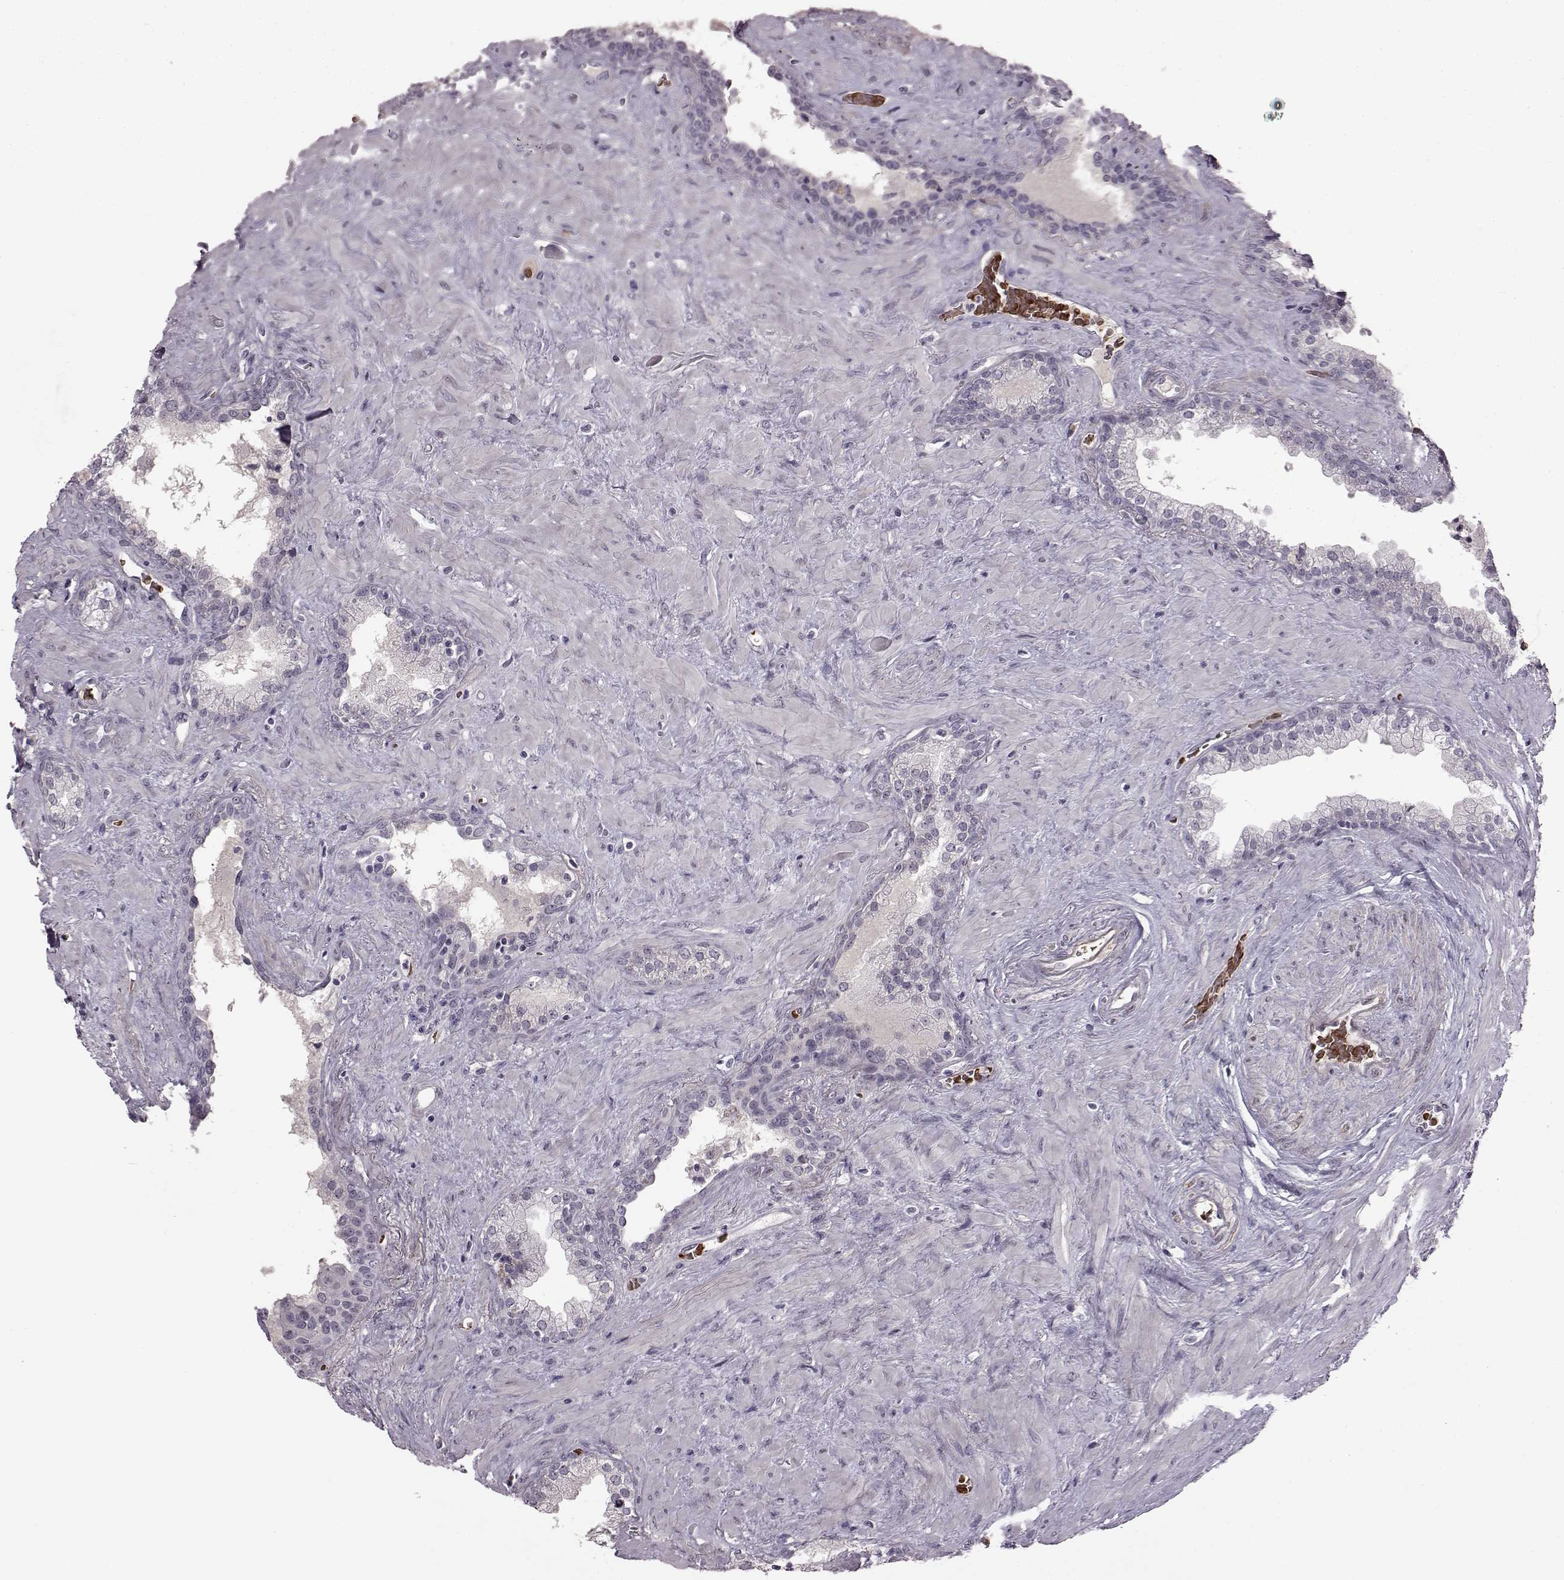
{"staining": {"intensity": "negative", "quantity": "none", "location": "none"}, "tissue": "prostate", "cell_type": "Glandular cells", "image_type": "normal", "snomed": [{"axis": "morphology", "description": "Normal tissue, NOS"}, {"axis": "topography", "description": "Prostate"}], "caption": "The histopathology image shows no staining of glandular cells in unremarkable prostate.", "gene": "PROP1", "patient": {"sex": "male", "age": 63}}